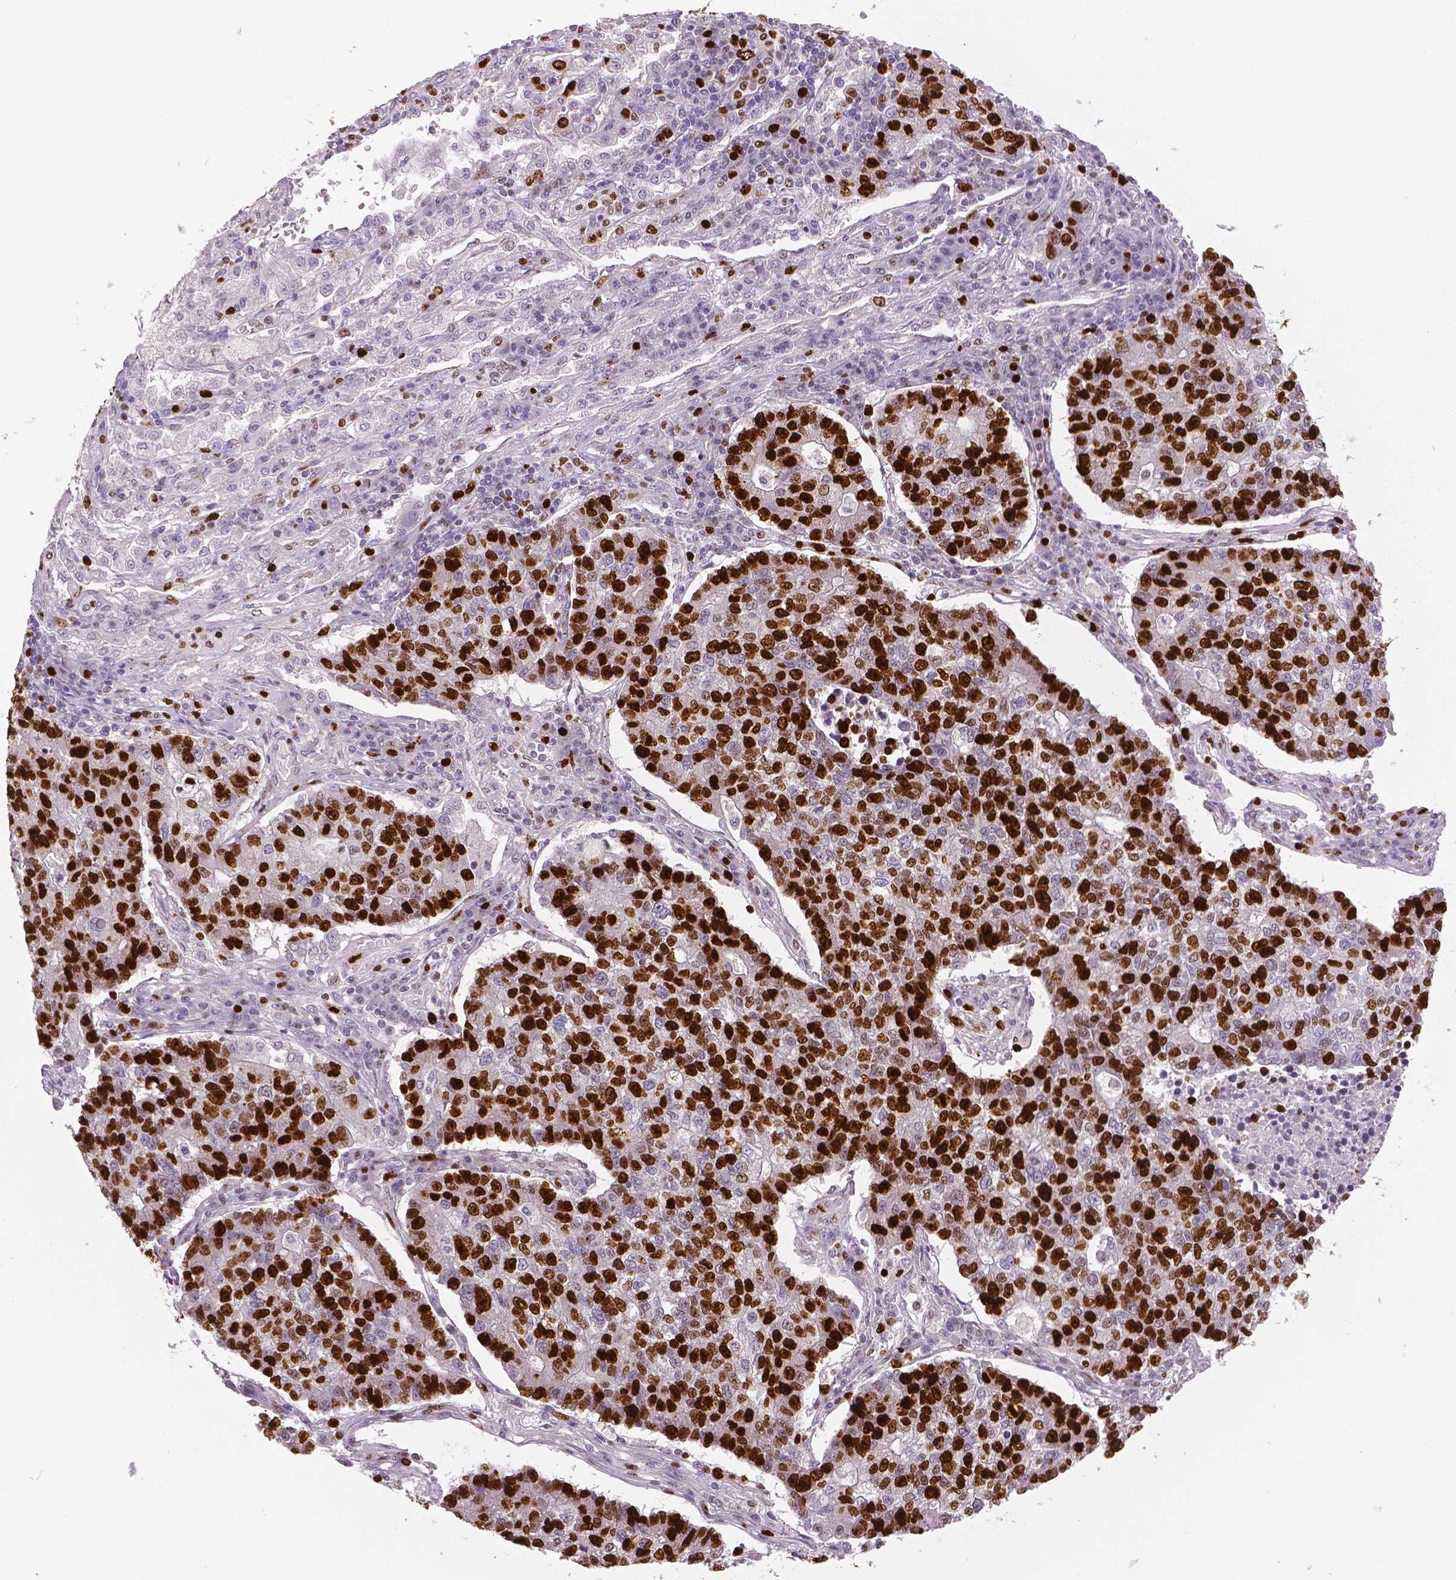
{"staining": {"intensity": "strong", "quantity": ">75%", "location": "nuclear"}, "tissue": "lung cancer", "cell_type": "Tumor cells", "image_type": "cancer", "snomed": [{"axis": "morphology", "description": "Adenocarcinoma, NOS"}, {"axis": "topography", "description": "Lung"}], "caption": "Immunohistochemical staining of human lung adenocarcinoma shows high levels of strong nuclear staining in about >75% of tumor cells.", "gene": "MKI67", "patient": {"sex": "male", "age": 57}}